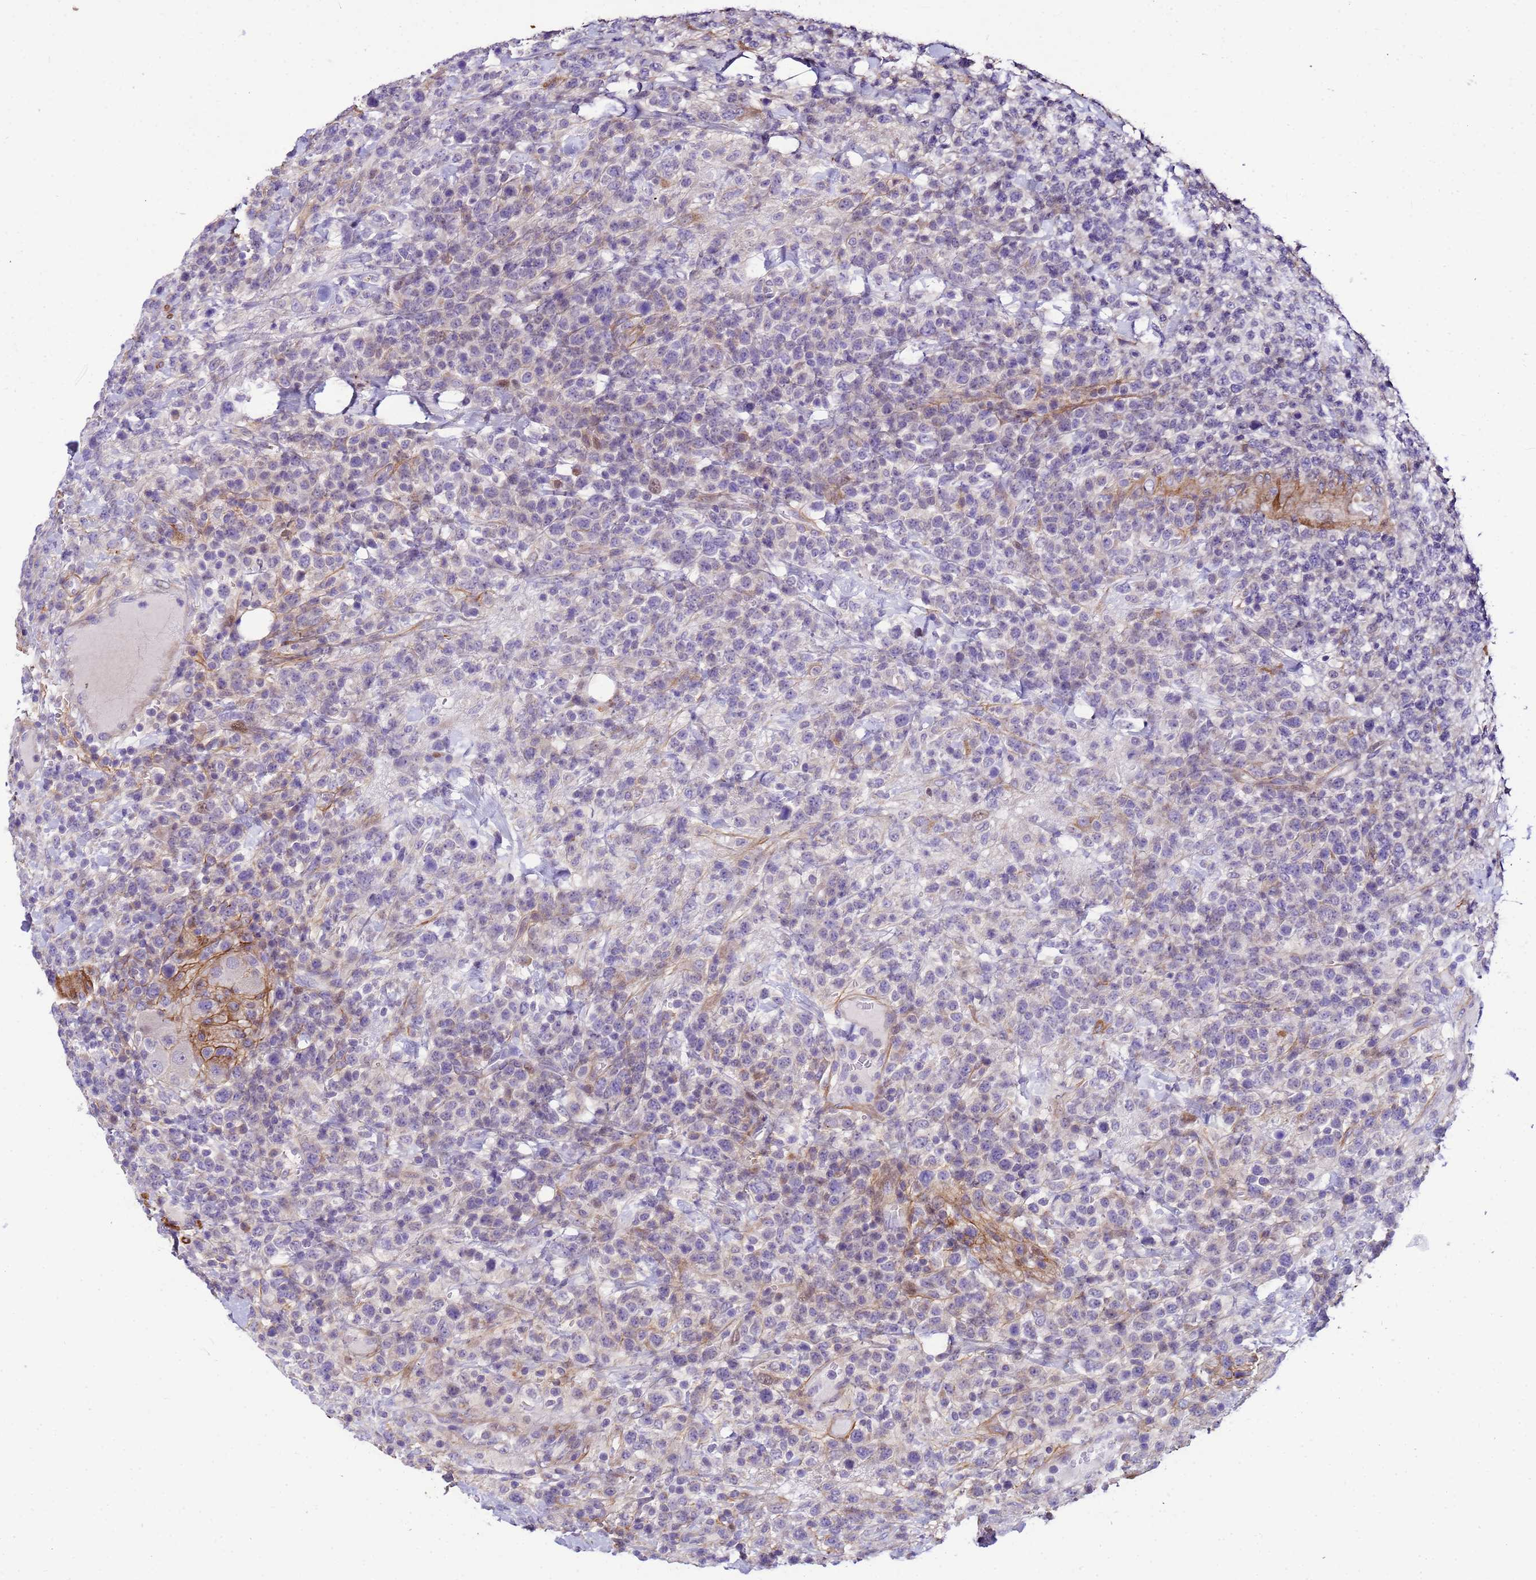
{"staining": {"intensity": "negative", "quantity": "none", "location": "none"}, "tissue": "lymphoma", "cell_type": "Tumor cells", "image_type": "cancer", "snomed": [{"axis": "morphology", "description": "Malignant lymphoma, non-Hodgkin's type, High grade"}, {"axis": "topography", "description": "Colon"}], "caption": "Tumor cells are negative for brown protein staining in lymphoma.", "gene": "P2RX7", "patient": {"sex": "female", "age": 53}}